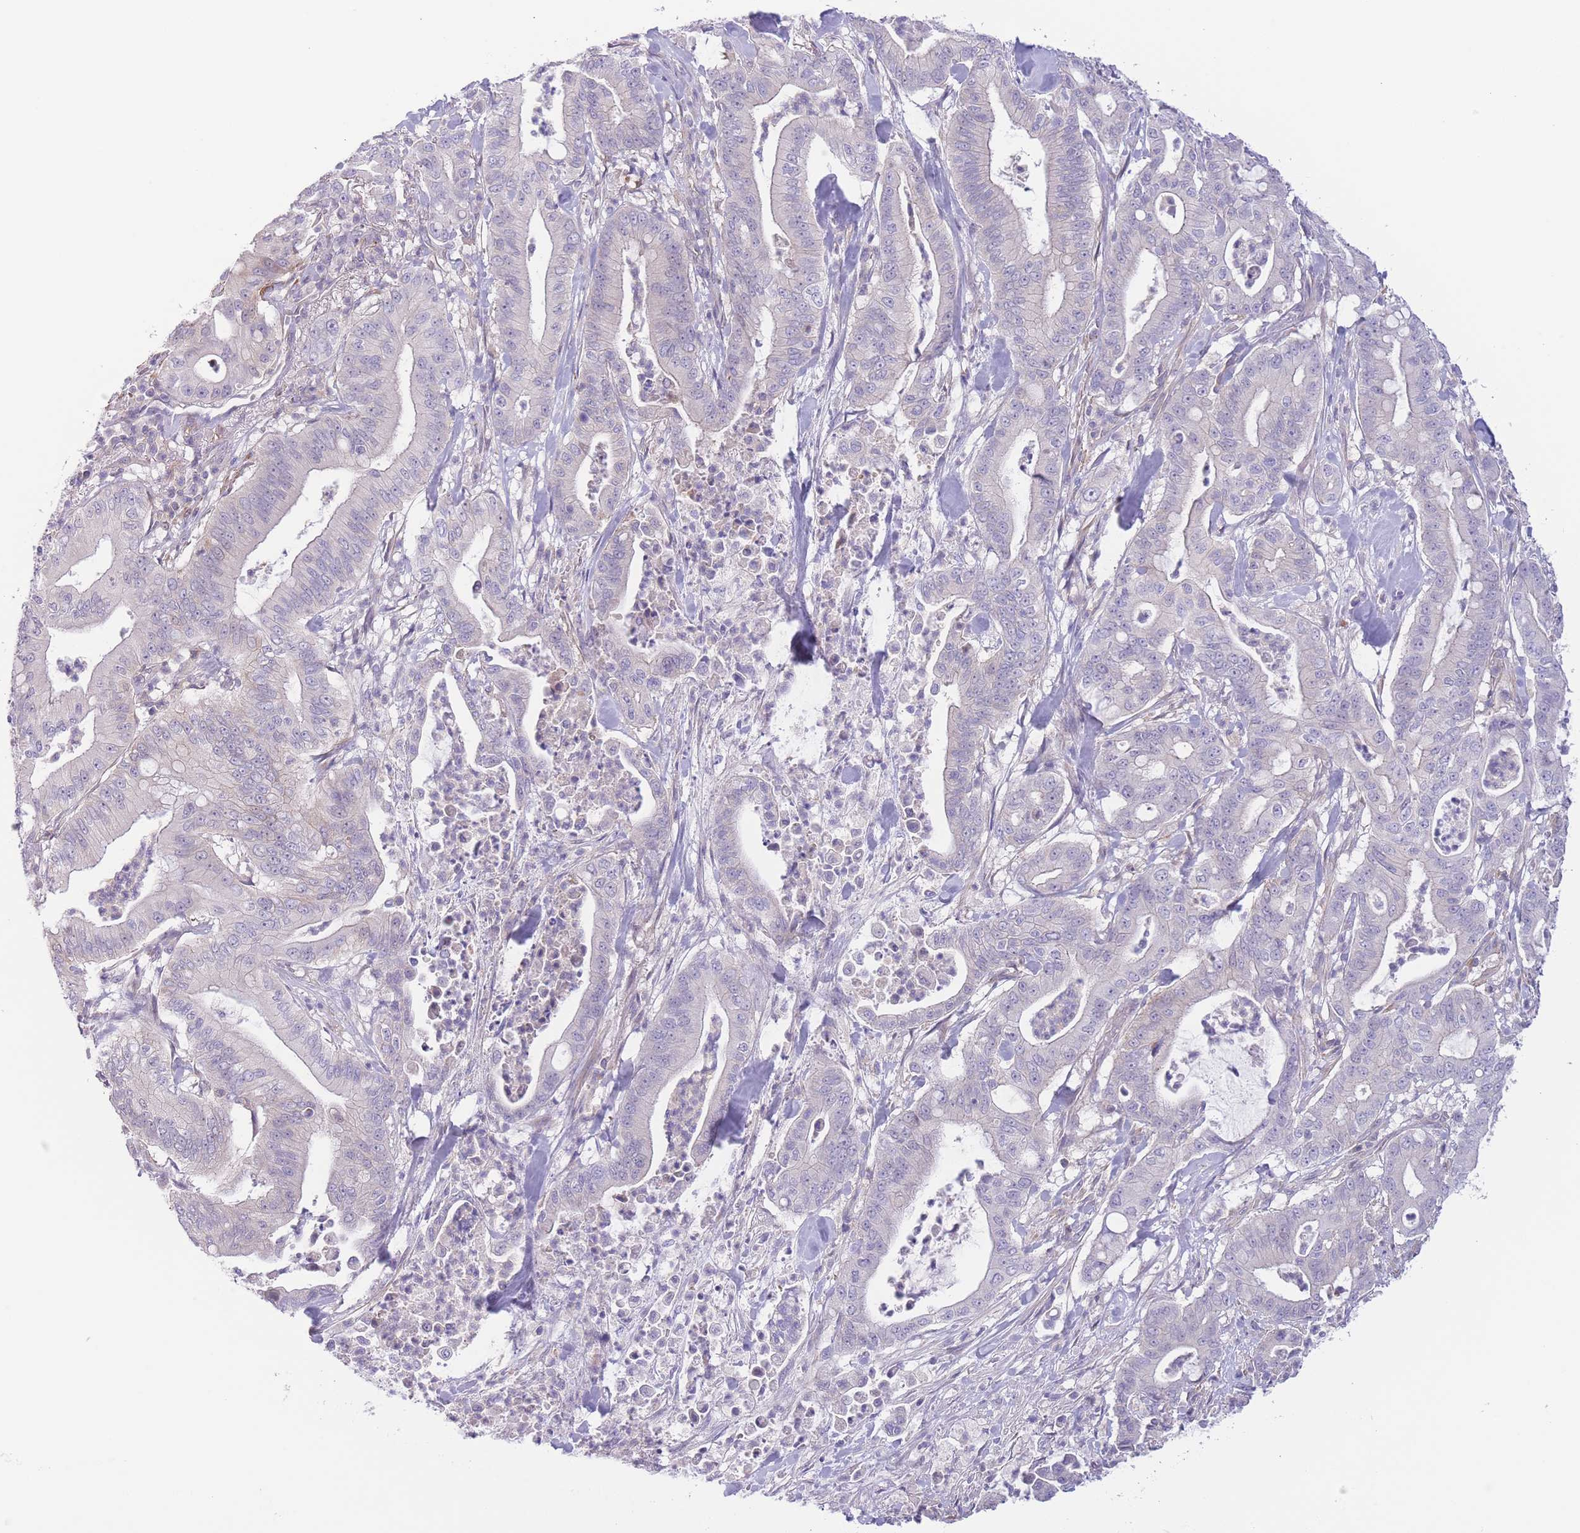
{"staining": {"intensity": "negative", "quantity": "none", "location": "none"}, "tissue": "pancreatic cancer", "cell_type": "Tumor cells", "image_type": "cancer", "snomed": [{"axis": "morphology", "description": "Adenocarcinoma, NOS"}, {"axis": "topography", "description": "Pancreas"}], "caption": "Pancreatic cancer was stained to show a protein in brown. There is no significant expression in tumor cells. (DAB immunohistochemistry with hematoxylin counter stain).", "gene": "C9orf152", "patient": {"sex": "male", "age": 71}}